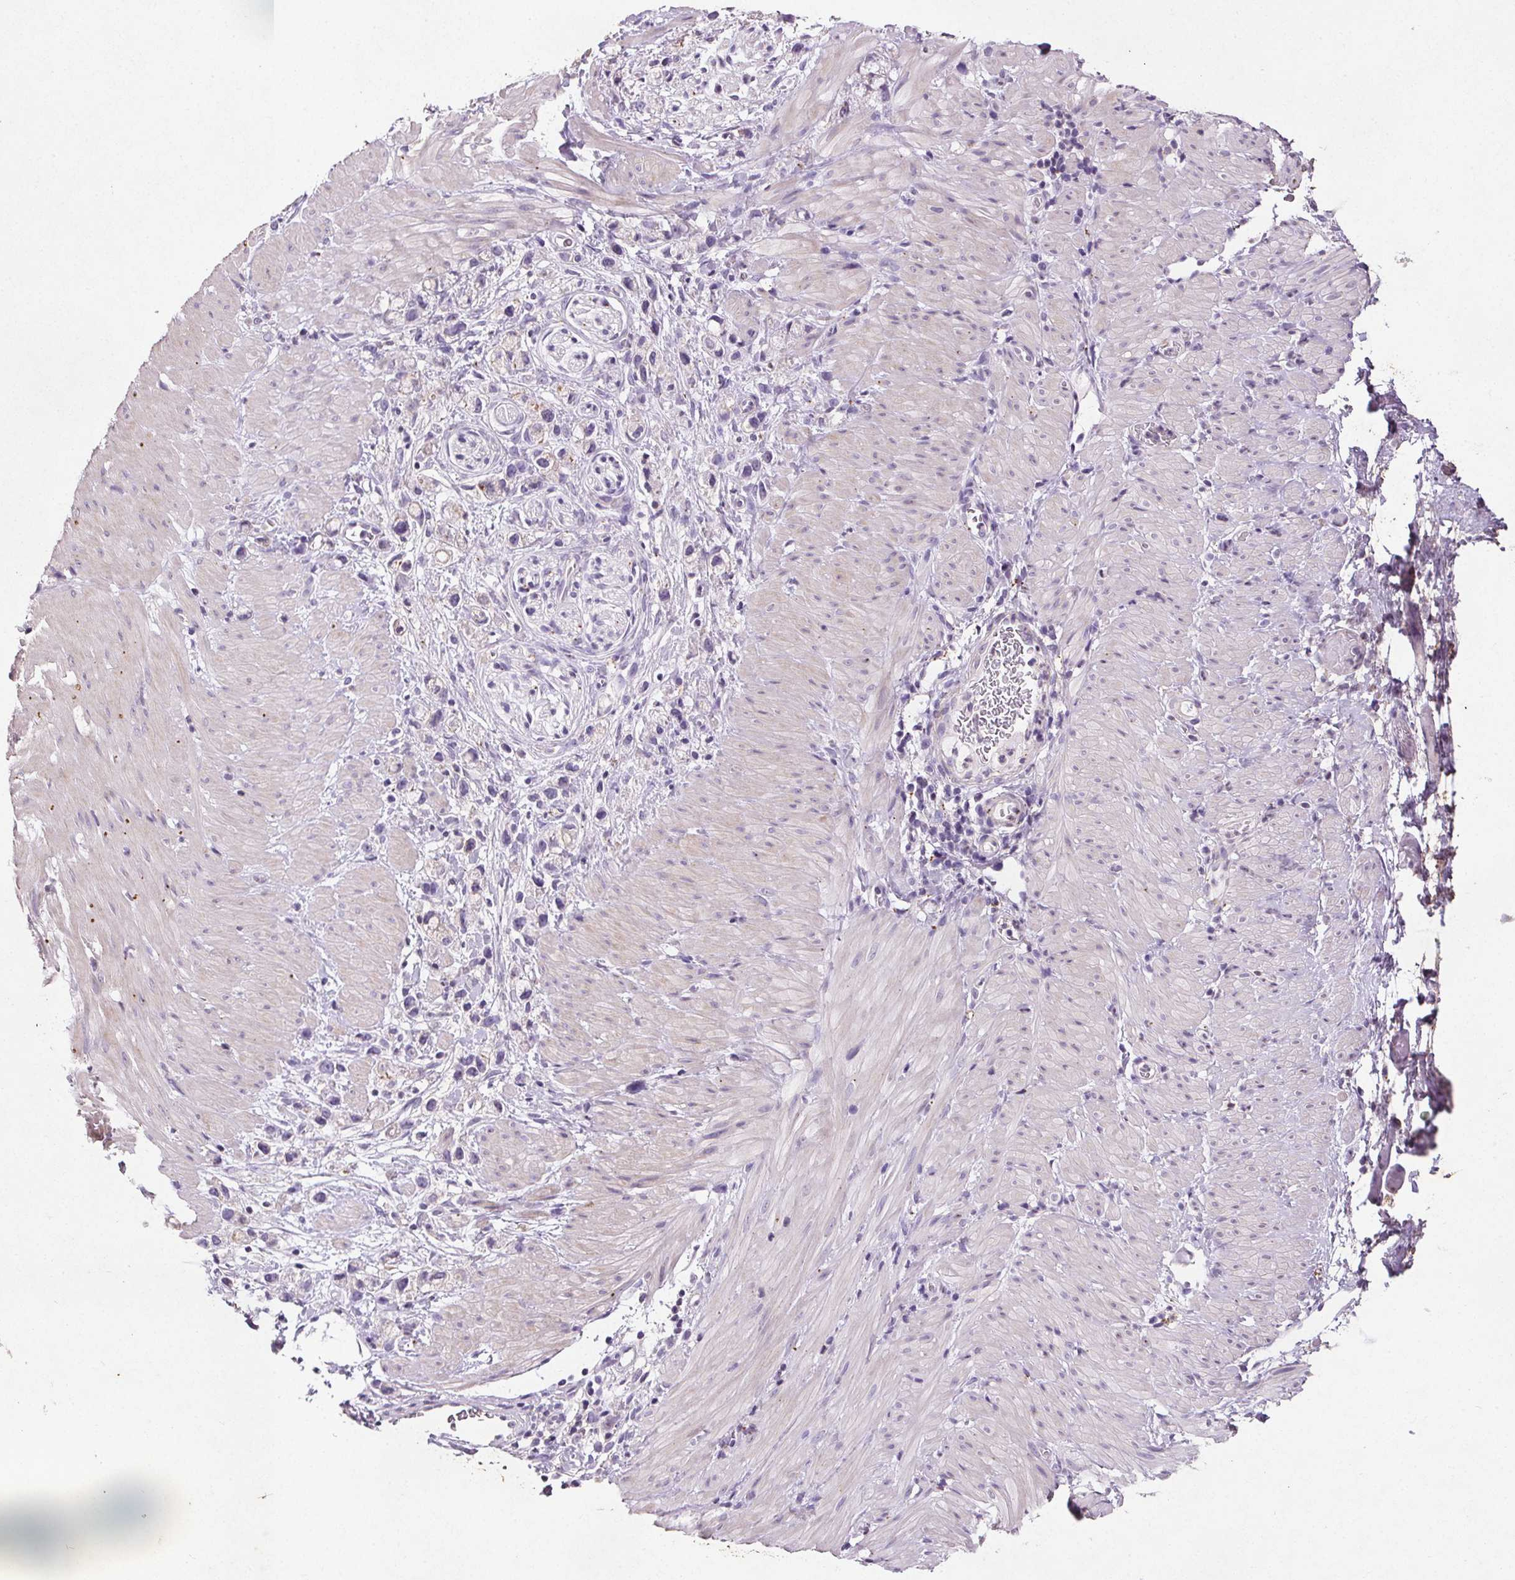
{"staining": {"intensity": "negative", "quantity": "none", "location": "none"}, "tissue": "stomach cancer", "cell_type": "Tumor cells", "image_type": "cancer", "snomed": [{"axis": "morphology", "description": "Adenocarcinoma, NOS"}, {"axis": "topography", "description": "Stomach"}], "caption": "This is an immunohistochemistry (IHC) photomicrograph of human stomach adenocarcinoma. There is no staining in tumor cells.", "gene": "C19orf84", "patient": {"sex": "female", "age": 59}}